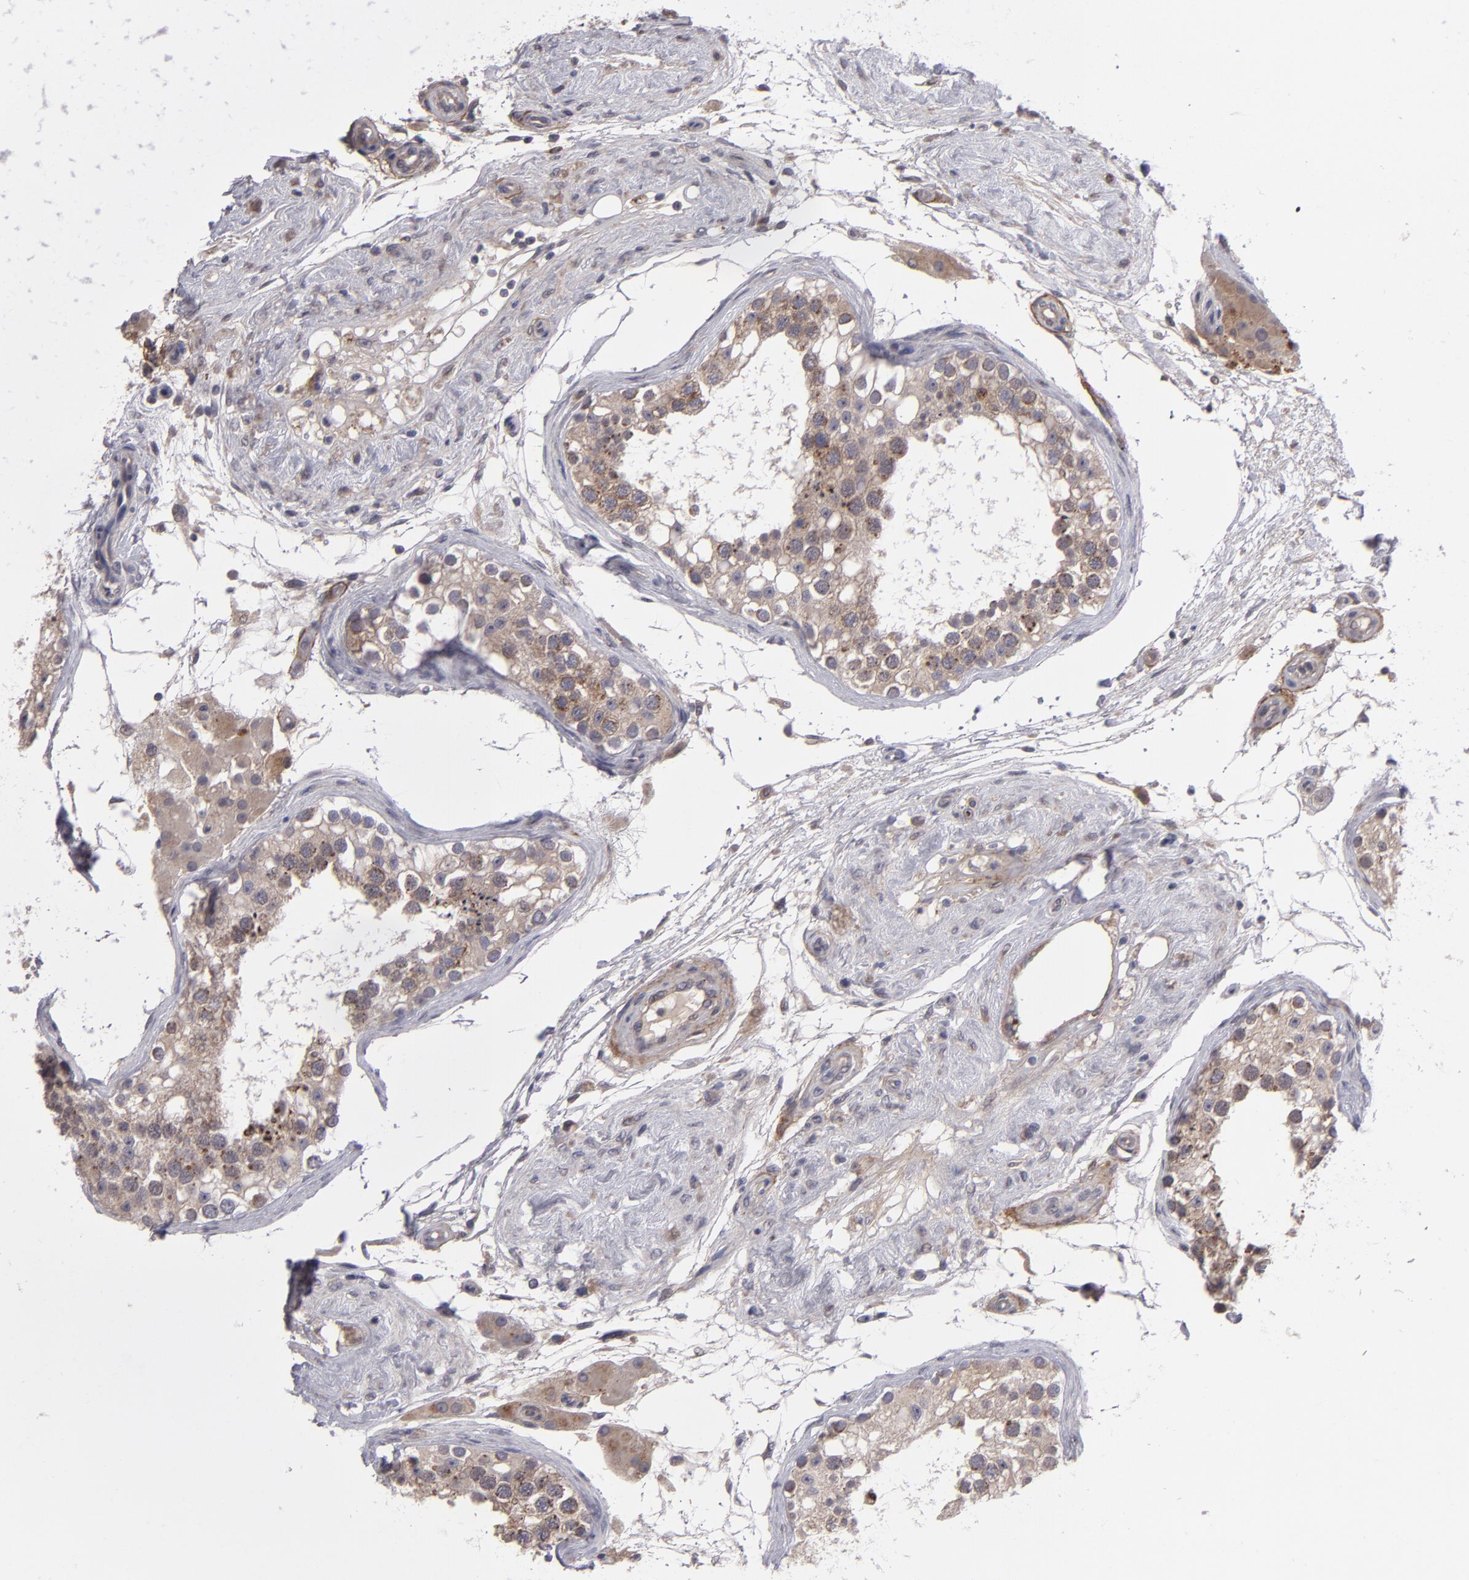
{"staining": {"intensity": "weak", "quantity": ">75%", "location": "cytoplasmic/membranous"}, "tissue": "testis", "cell_type": "Cells in seminiferous ducts", "image_type": "normal", "snomed": [{"axis": "morphology", "description": "Normal tissue, NOS"}, {"axis": "topography", "description": "Testis"}], "caption": "The histopathology image shows a brown stain indicating the presence of a protein in the cytoplasmic/membranous of cells in seminiferous ducts in testis.", "gene": "IL12A", "patient": {"sex": "male", "age": 68}}